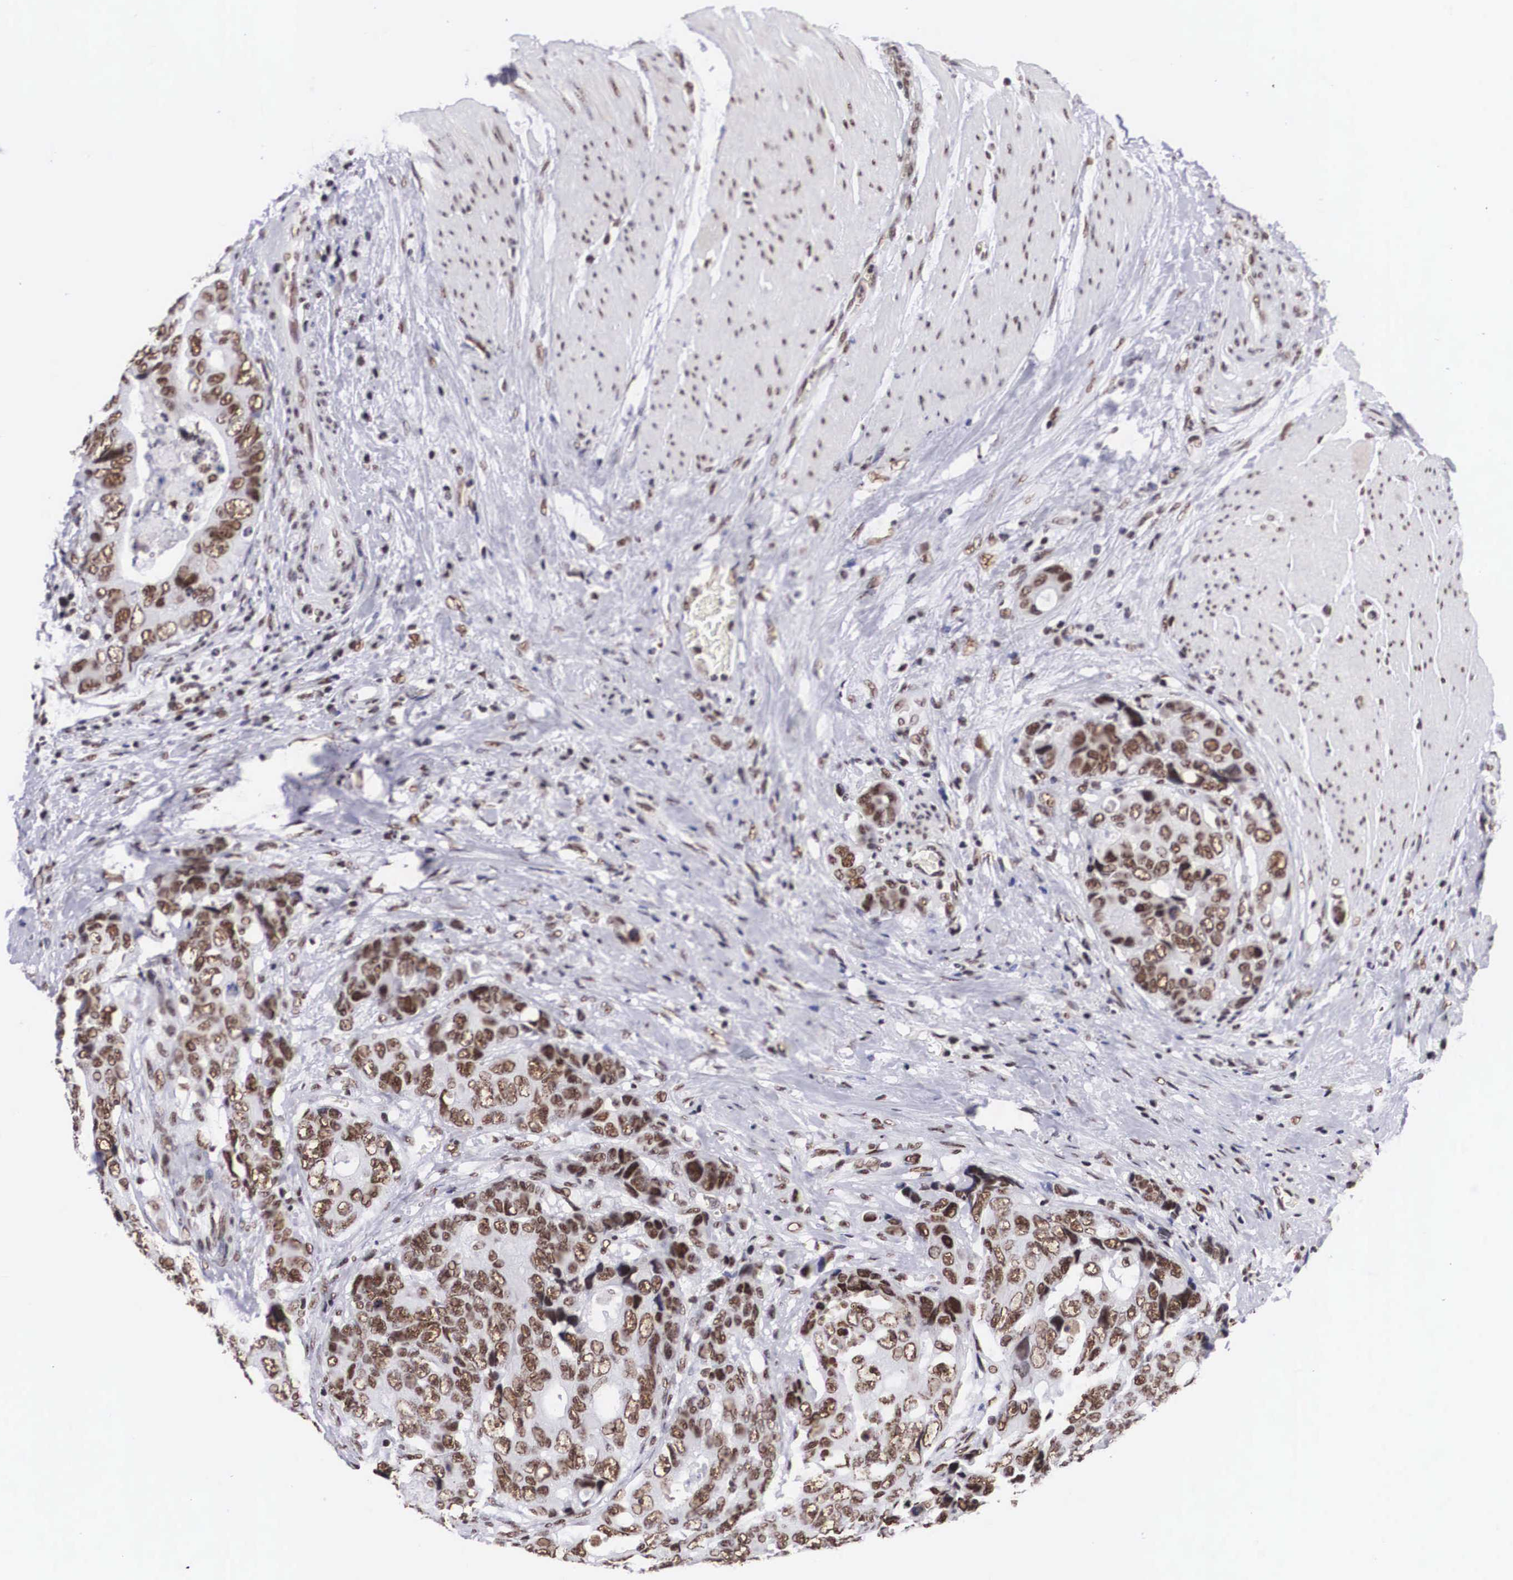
{"staining": {"intensity": "moderate", "quantity": ">75%", "location": "nuclear"}, "tissue": "colorectal cancer", "cell_type": "Tumor cells", "image_type": "cancer", "snomed": [{"axis": "morphology", "description": "Adenocarcinoma, NOS"}, {"axis": "topography", "description": "Rectum"}], "caption": "Adenocarcinoma (colorectal) was stained to show a protein in brown. There is medium levels of moderate nuclear expression in about >75% of tumor cells.", "gene": "SF3A1", "patient": {"sex": "female", "age": 67}}